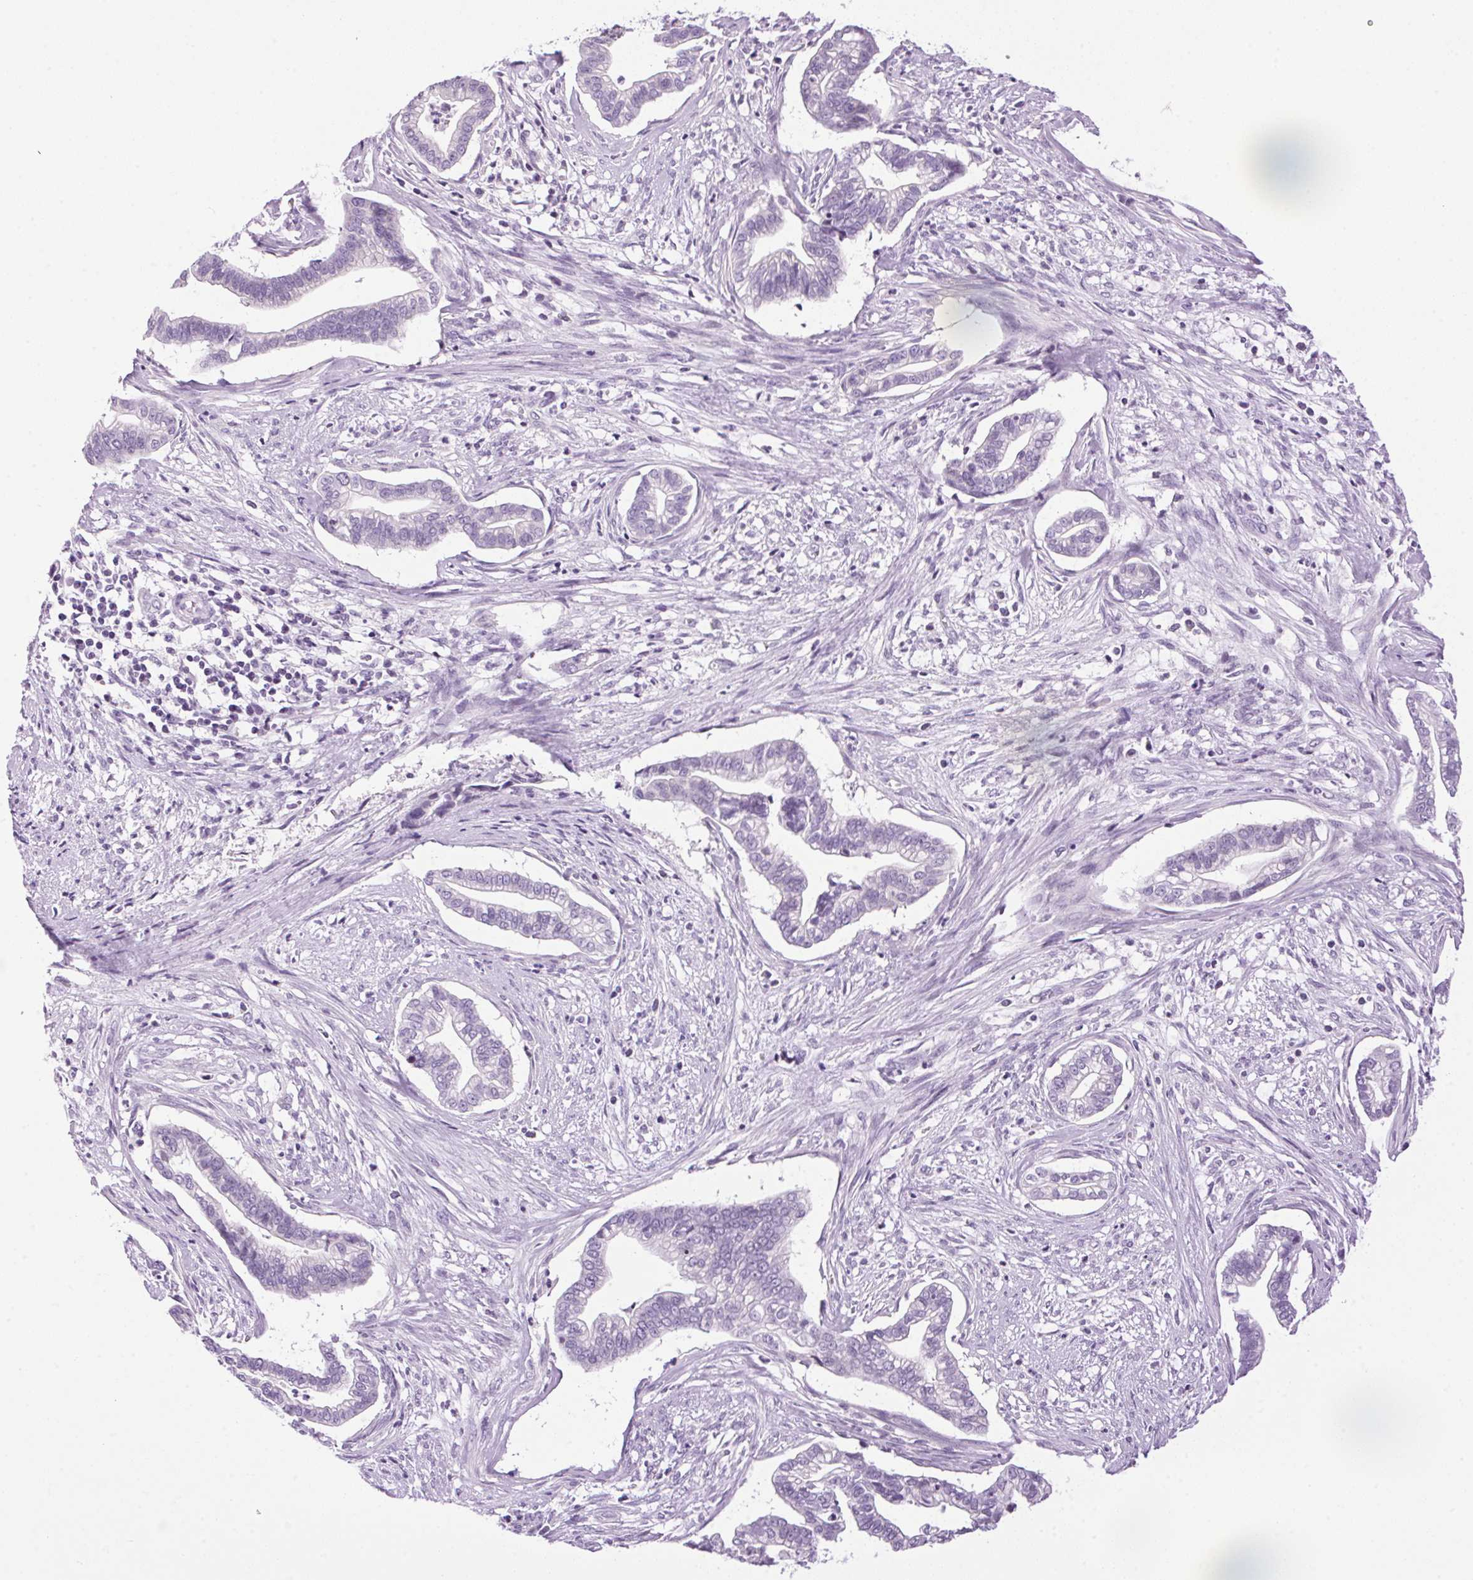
{"staining": {"intensity": "negative", "quantity": "none", "location": "none"}, "tissue": "cervical cancer", "cell_type": "Tumor cells", "image_type": "cancer", "snomed": [{"axis": "morphology", "description": "Adenocarcinoma, NOS"}, {"axis": "topography", "description": "Cervix"}], "caption": "A high-resolution histopathology image shows immunohistochemistry staining of adenocarcinoma (cervical), which displays no significant expression in tumor cells.", "gene": "TMEM88B", "patient": {"sex": "female", "age": 62}}